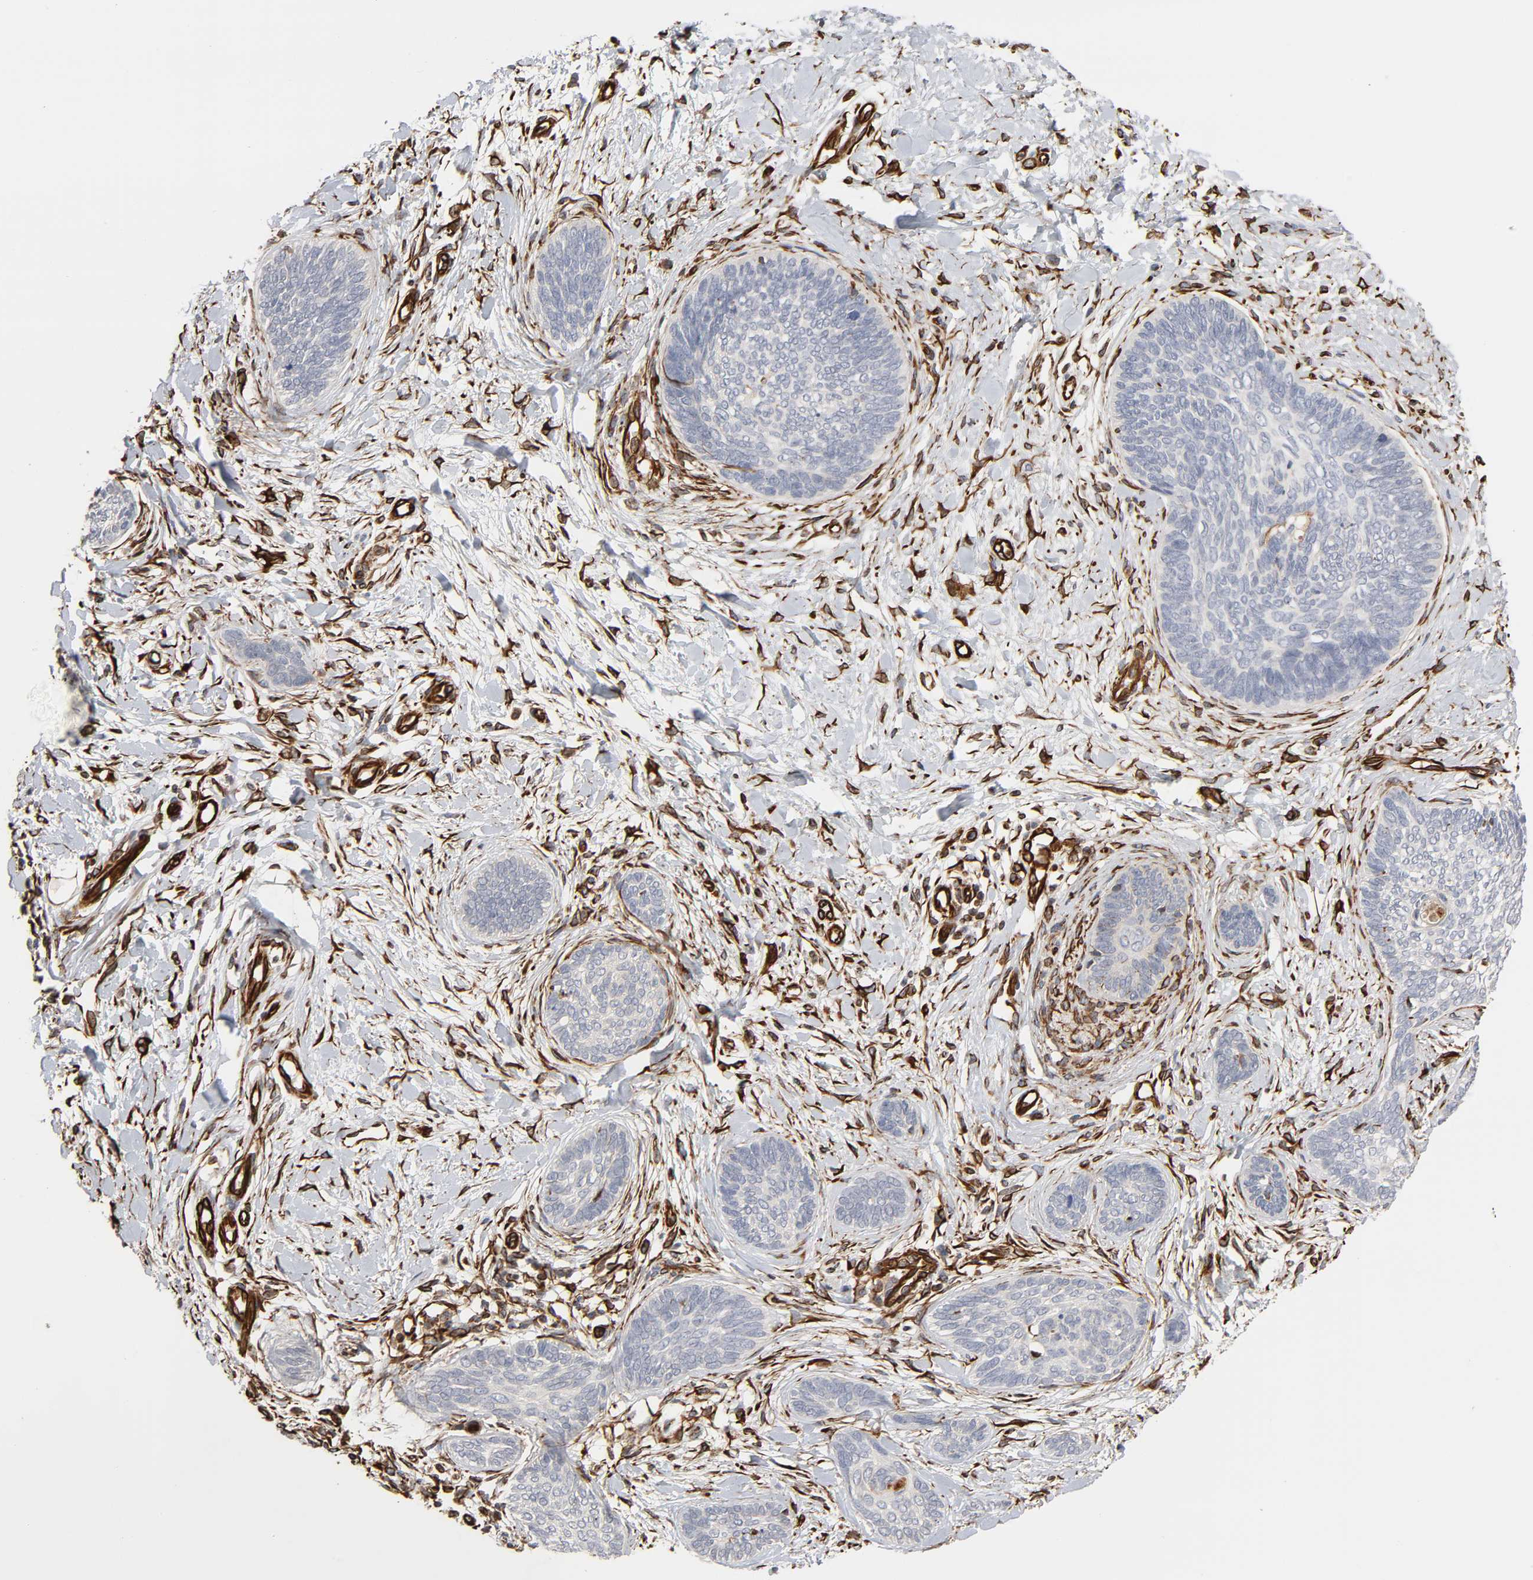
{"staining": {"intensity": "moderate", "quantity": "<25%", "location": "cytoplasmic/membranous"}, "tissue": "skin cancer", "cell_type": "Tumor cells", "image_type": "cancer", "snomed": [{"axis": "morphology", "description": "Squamous cell carcinoma, NOS"}, {"axis": "topography", "description": "Skin"}], "caption": "Protein analysis of skin cancer (squamous cell carcinoma) tissue exhibits moderate cytoplasmic/membranous positivity in approximately <25% of tumor cells. The staining is performed using DAB brown chromogen to label protein expression. The nuclei are counter-stained blue using hematoxylin.", "gene": "FAM118A", "patient": {"sex": "female", "age": 57}}